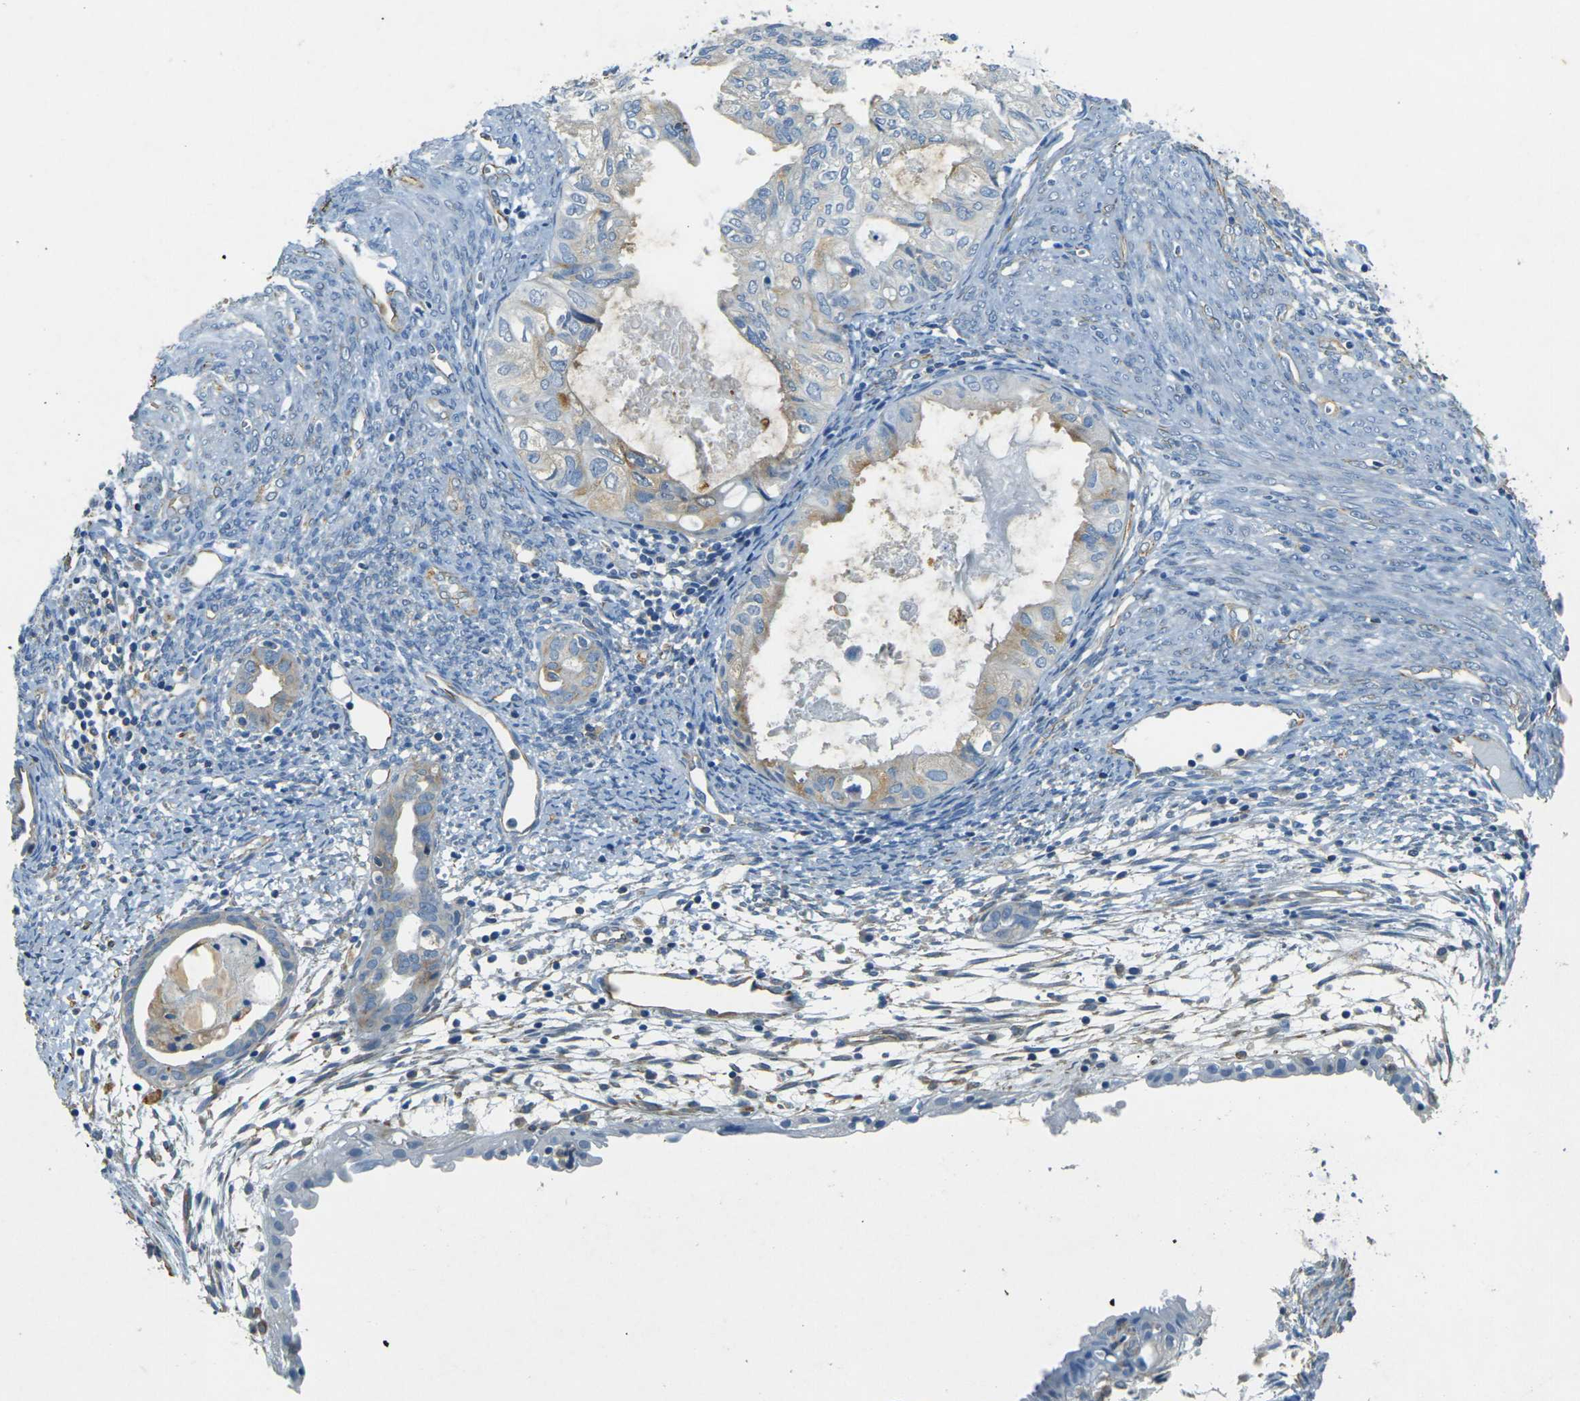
{"staining": {"intensity": "weak", "quantity": "<25%", "location": "cytoplasmic/membranous"}, "tissue": "cervical cancer", "cell_type": "Tumor cells", "image_type": "cancer", "snomed": [{"axis": "morphology", "description": "Normal tissue, NOS"}, {"axis": "morphology", "description": "Adenocarcinoma, NOS"}, {"axis": "topography", "description": "Cervix"}, {"axis": "topography", "description": "Endometrium"}], "caption": "Protein analysis of cervical adenocarcinoma shows no significant staining in tumor cells.", "gene": "SORT1", "patient": {"sex": "female", "age": 86}}